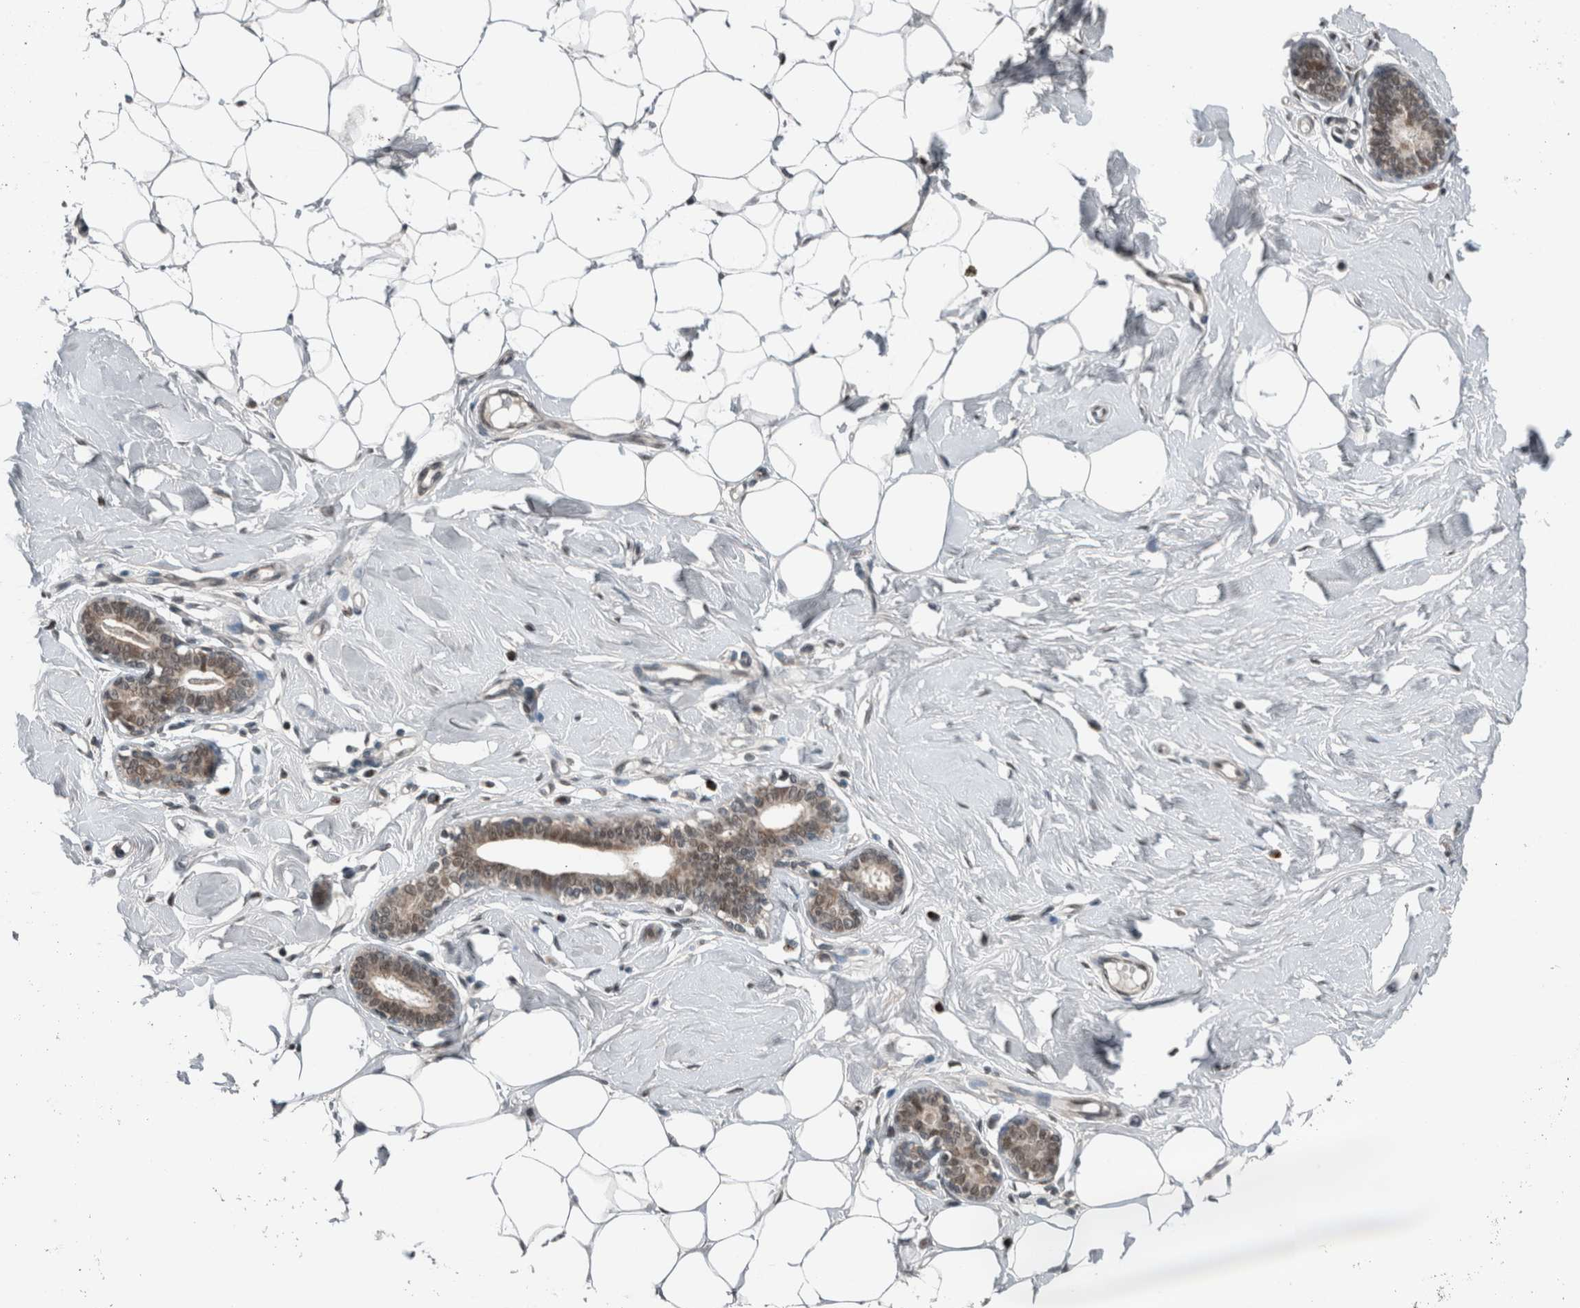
{"staining": {"intensity": "negative", "quantity": "none", "location": "none"}, "tissue": "breast", "cell_type": "Adipocytes", "image_type": "normal", "snomed": [{"axis": "morphology", "description": "Normal tissue, NOS"}, {"axis": "topography", "description": "Breast"}], "caption": "Normal breast was stained to show a protein in brown. There is no significant staining in adipocytes. (Brightfield microscopy of DAB immunohistochemistry (IHC) at high magnification).", "gene": "SPAG7", "patient": {"sex": "female", "age": 23}}